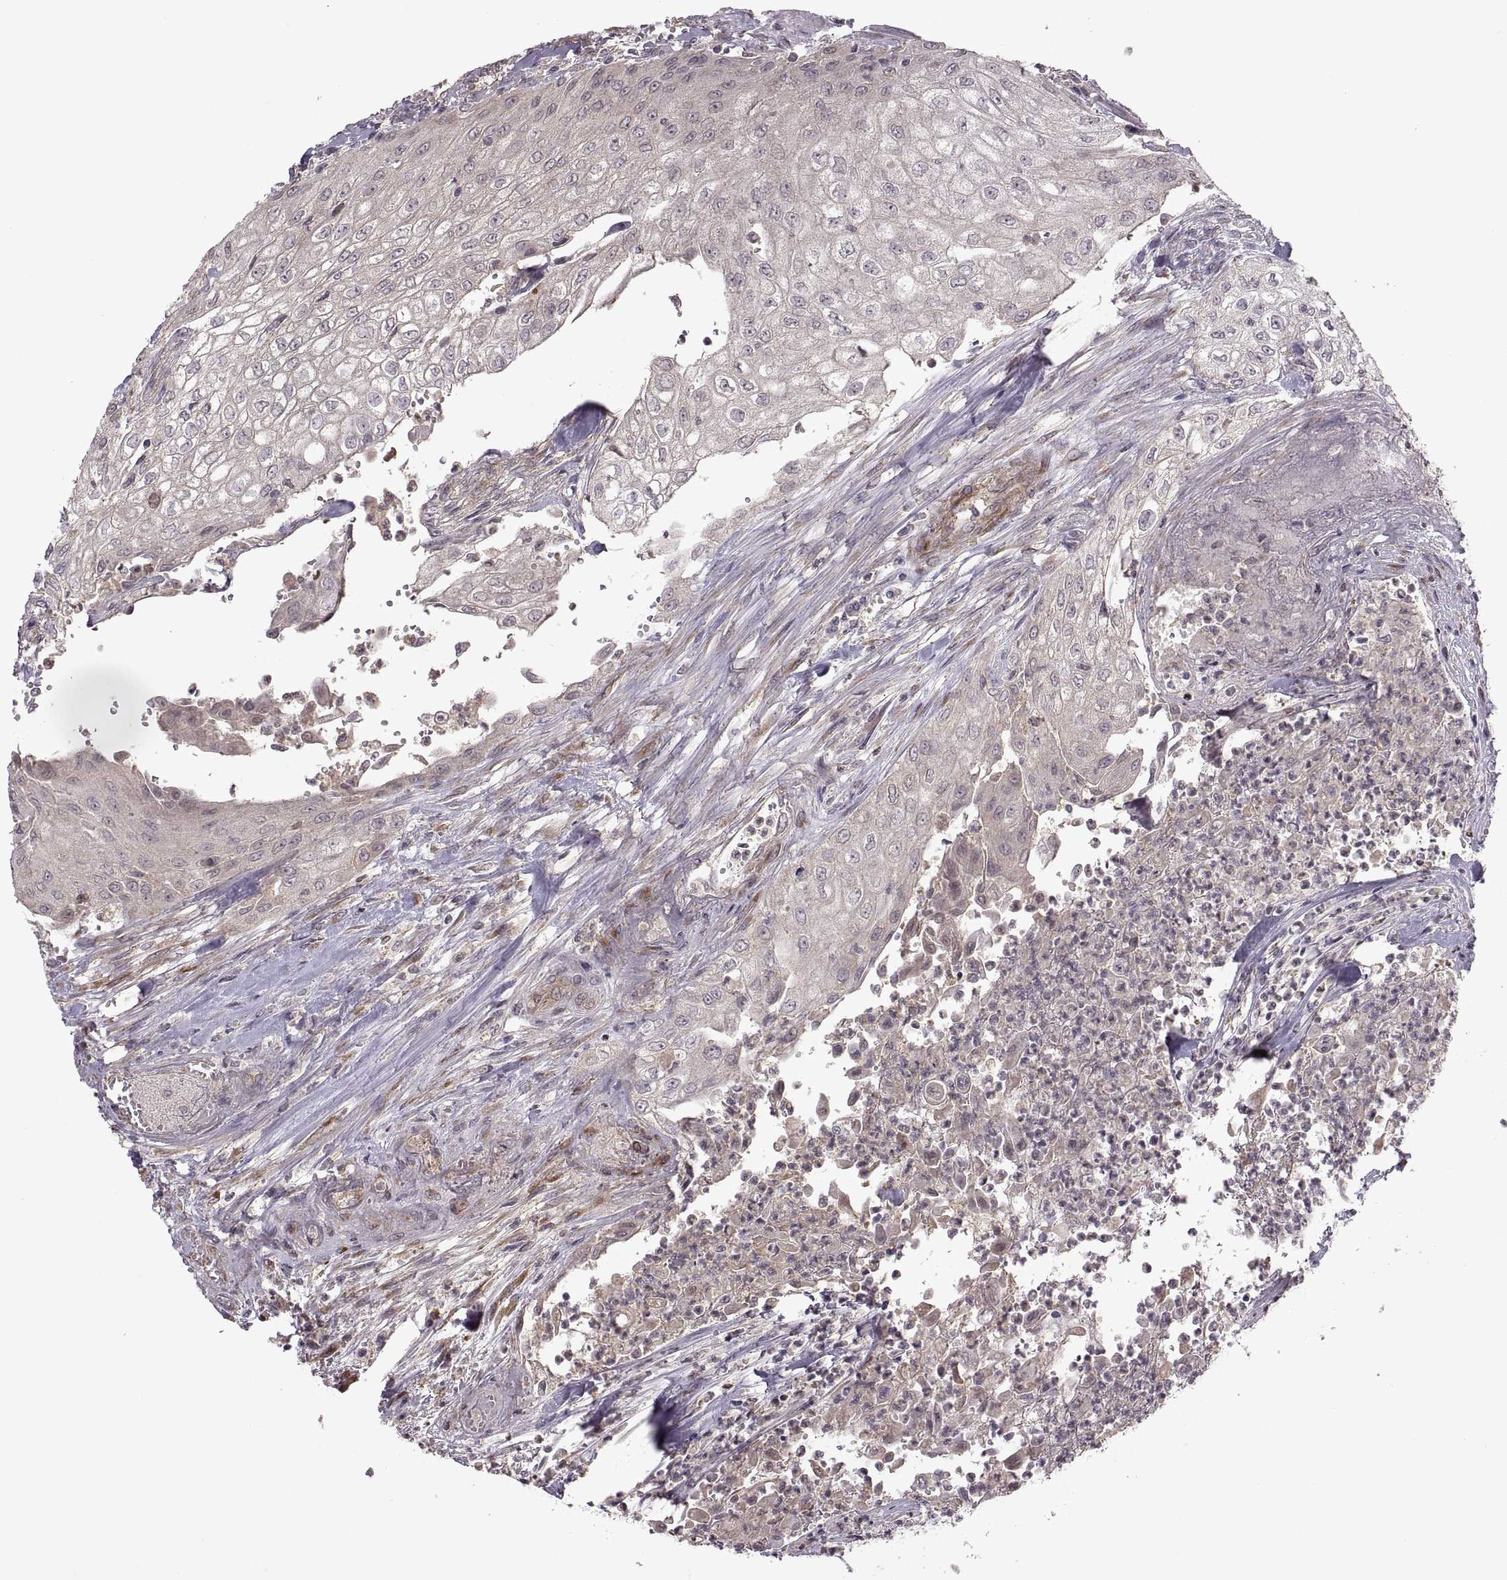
{"staining": {"intensity": "negative", "quantity": "none", "location": "none"}, "tissue": "urothelial cancer", "cell_type": "Tumor cells", "image_type": "cancer", "snomed": [{"axis": "morphology", "description": "Urothelial carcinoma, High grade"}, {"axis": "topography", "description": "Urinary bladder"}], "caption": "DAB immunohistochemical staining of human high-grade urothelial carcinoma reveals no significant expression in tumor cells.", "gene": "PIERCE1", "patient": {"sex": "male", "age": 62}}